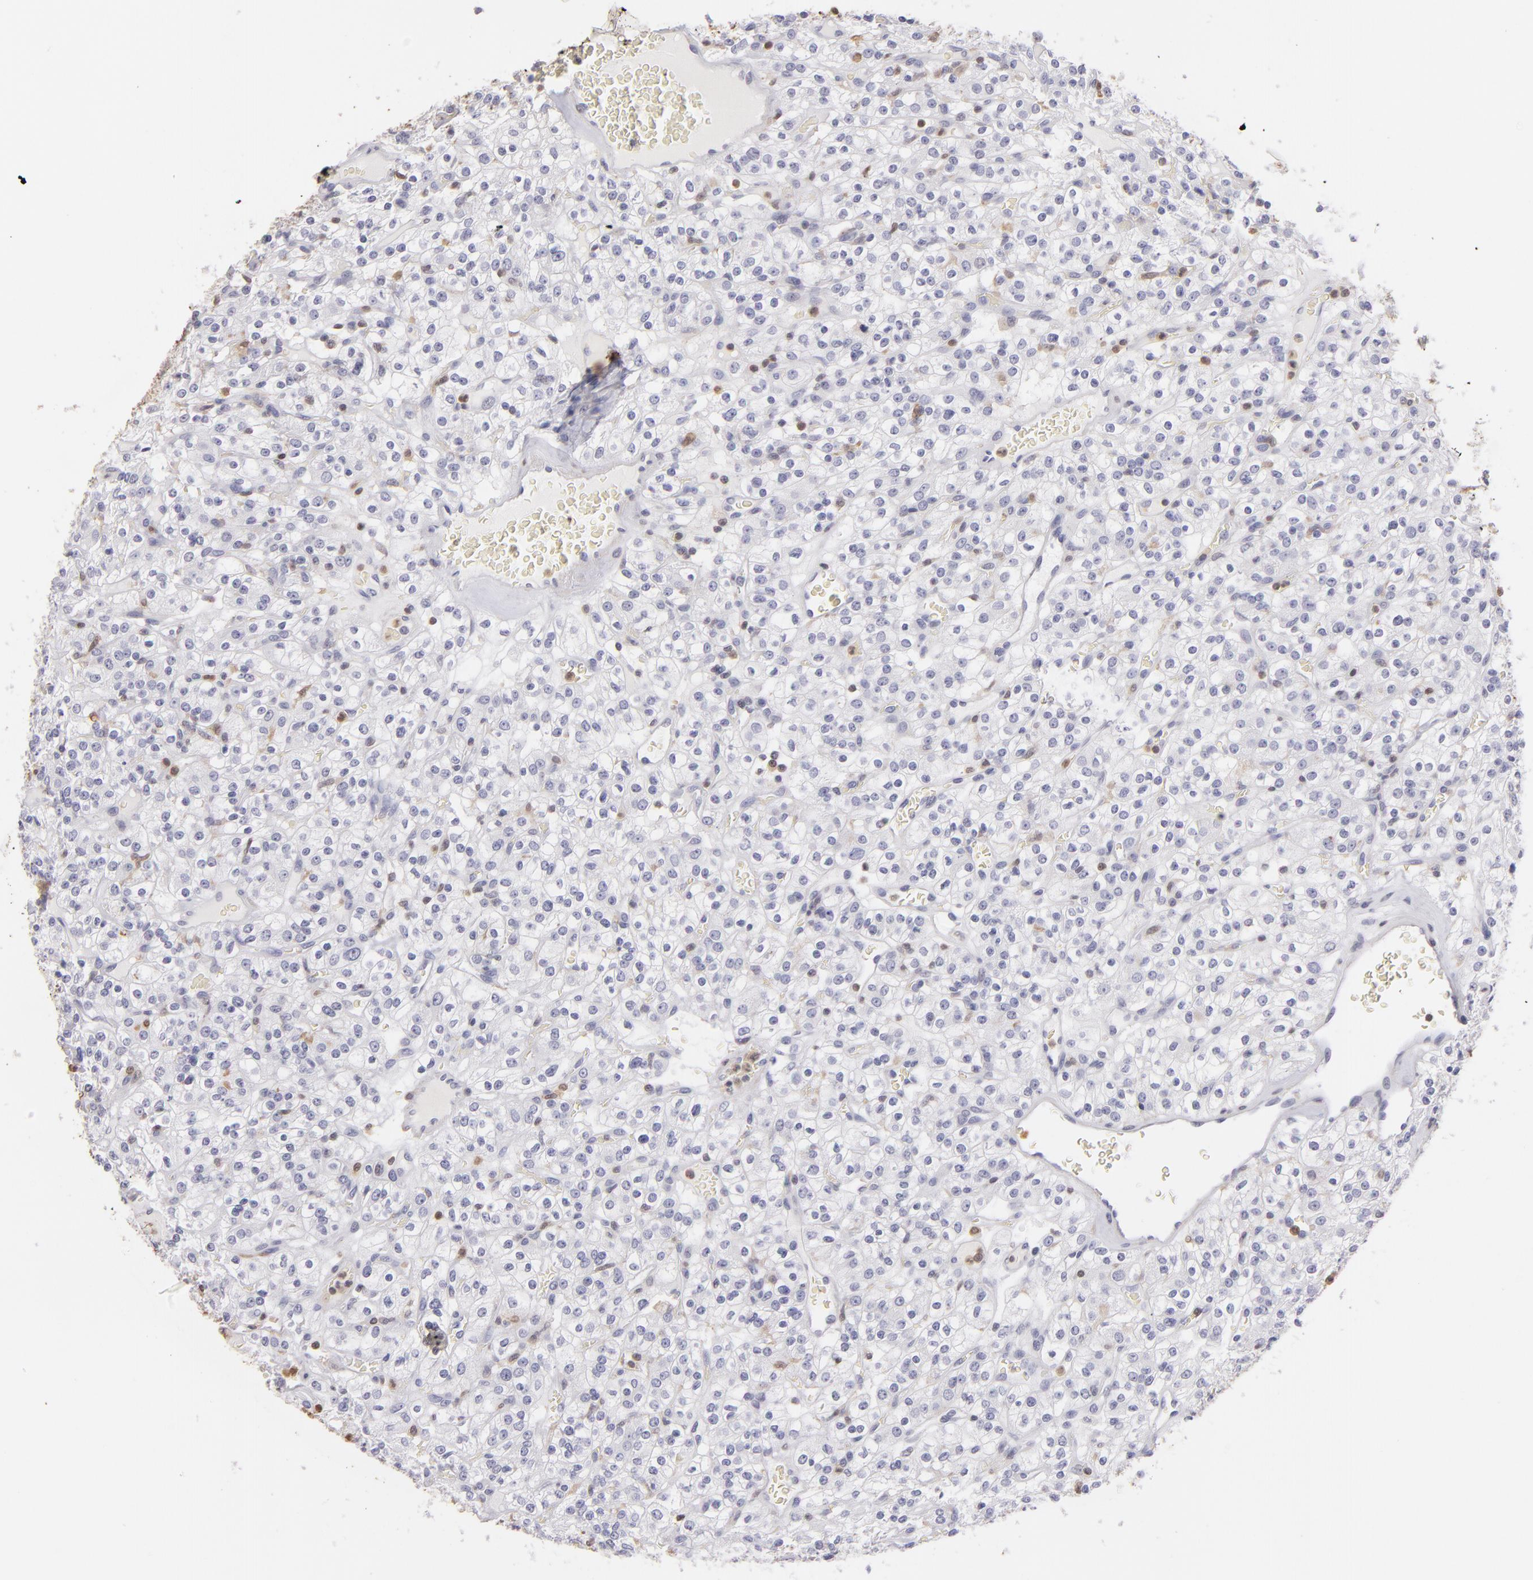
{"staining": {"intensity": "negative", "quantity": "none", "location": "none"}, "tissue": "renal cancer", "cell_type": "Tumor cells", "image_type": "cancer", "snomed": [{"axis": "morphology", "description": "Normal tissue, NOS"}, {"axis": "morphology", "description": "Adenocarcinoma, NOS"}, {"axis": "topography", "description": "Kidney"}], "caption": "Immunohistochemical staining of adenocarcinoma (renal) shows no significant staining in tumor cells.", "gene": "S100A2", "patient": {"sex": "female", "age": 72}}